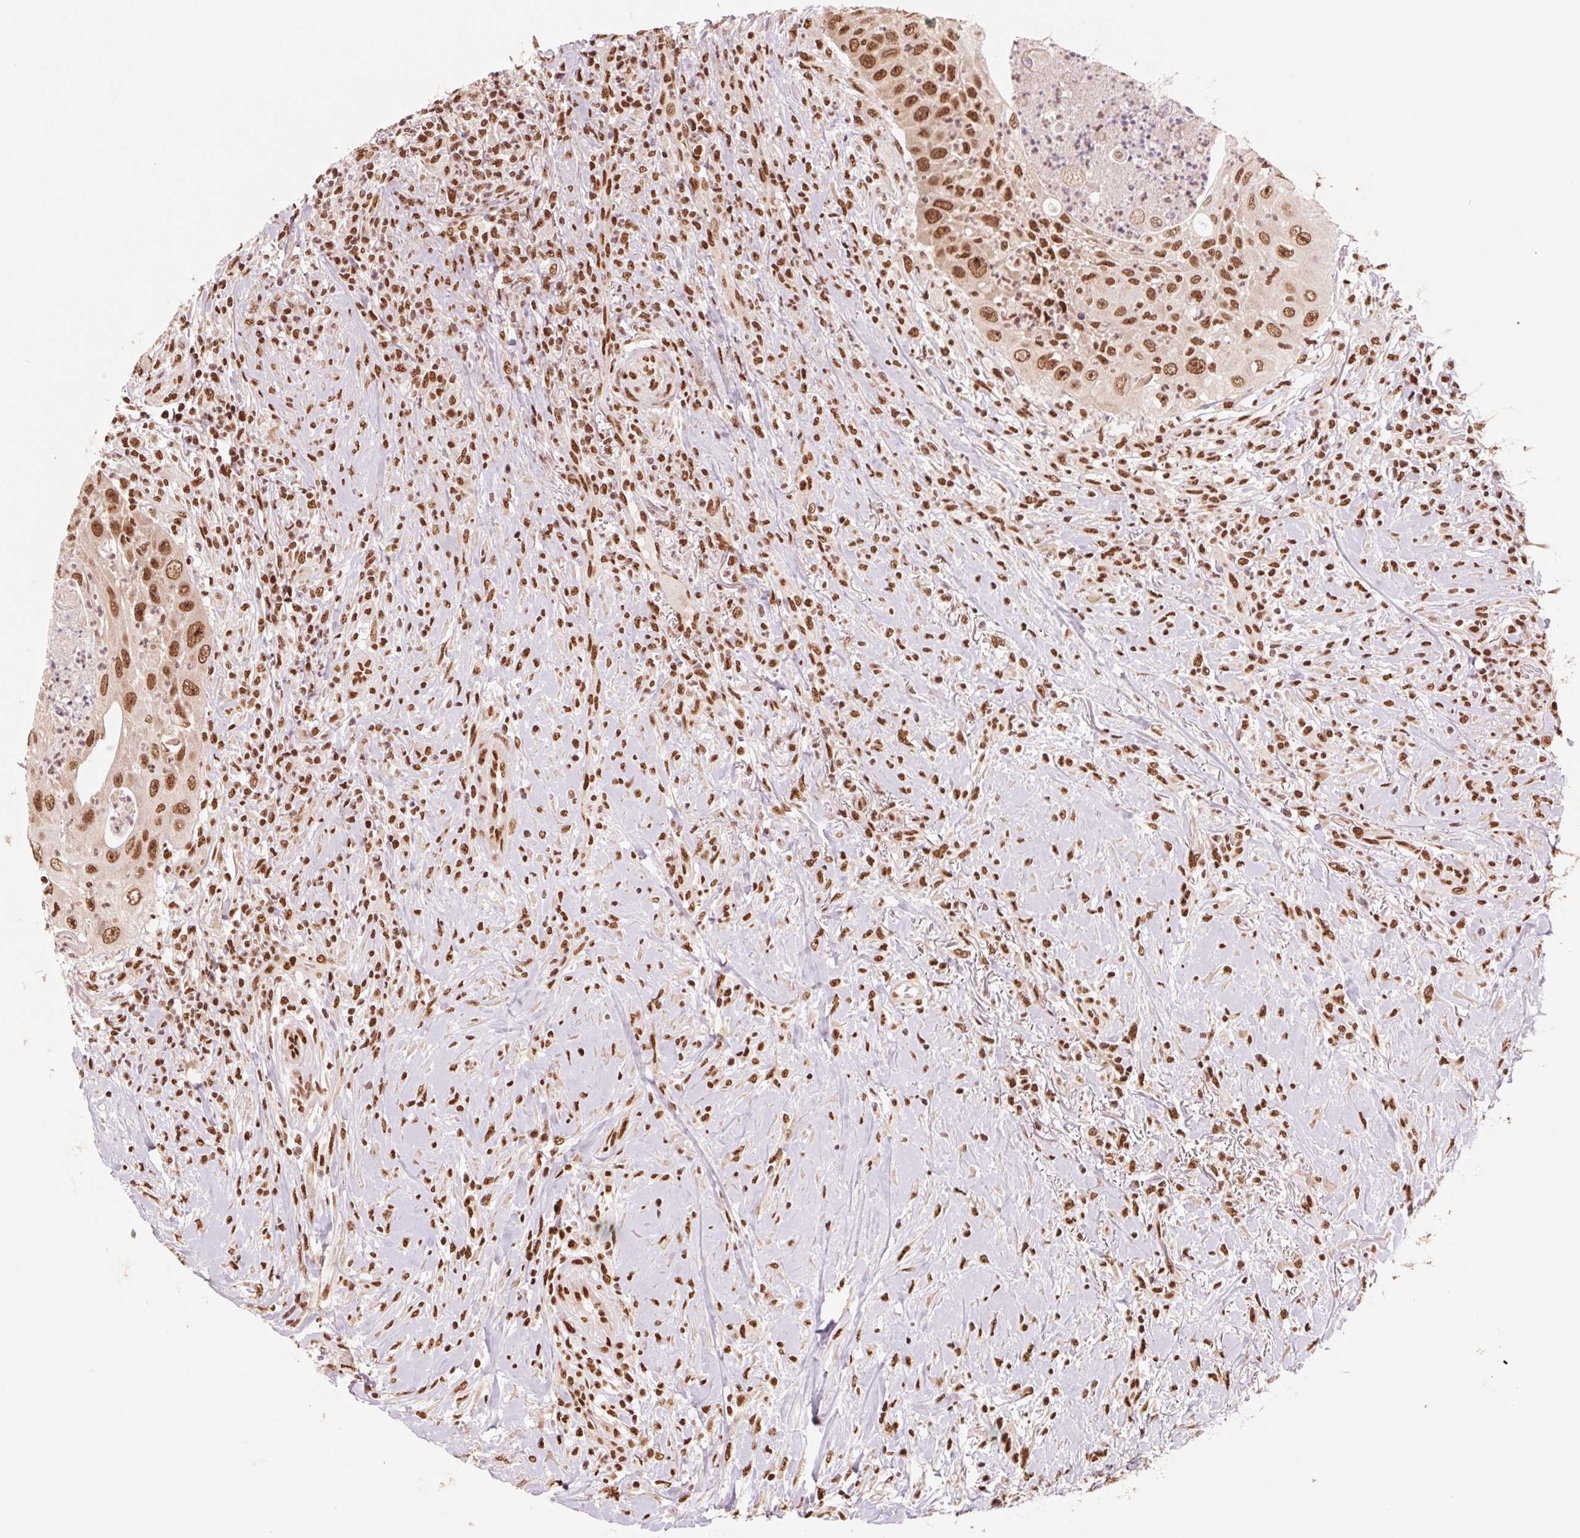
{"staining": {"intensity": "strong", "quantity": ">75%", "location": "nuclear"}, "tissue": "head and neck cancer", "cell_type": "Tumor cells", "image_type": "cancer", "snomed": [{"axis": "morphology", "description": "Squamous cell carcinoma, NOS"}, {"axis": "topography", "description": "Head-Neck"}], "caption": "Brown immunohistochemical staining in head and neck squamous cell carcinoma shows strong nuclear positivity in approximately >75% of tumor cells.", "gene": "TTLL9", "patient": {"sex": "male", "age": 69}}